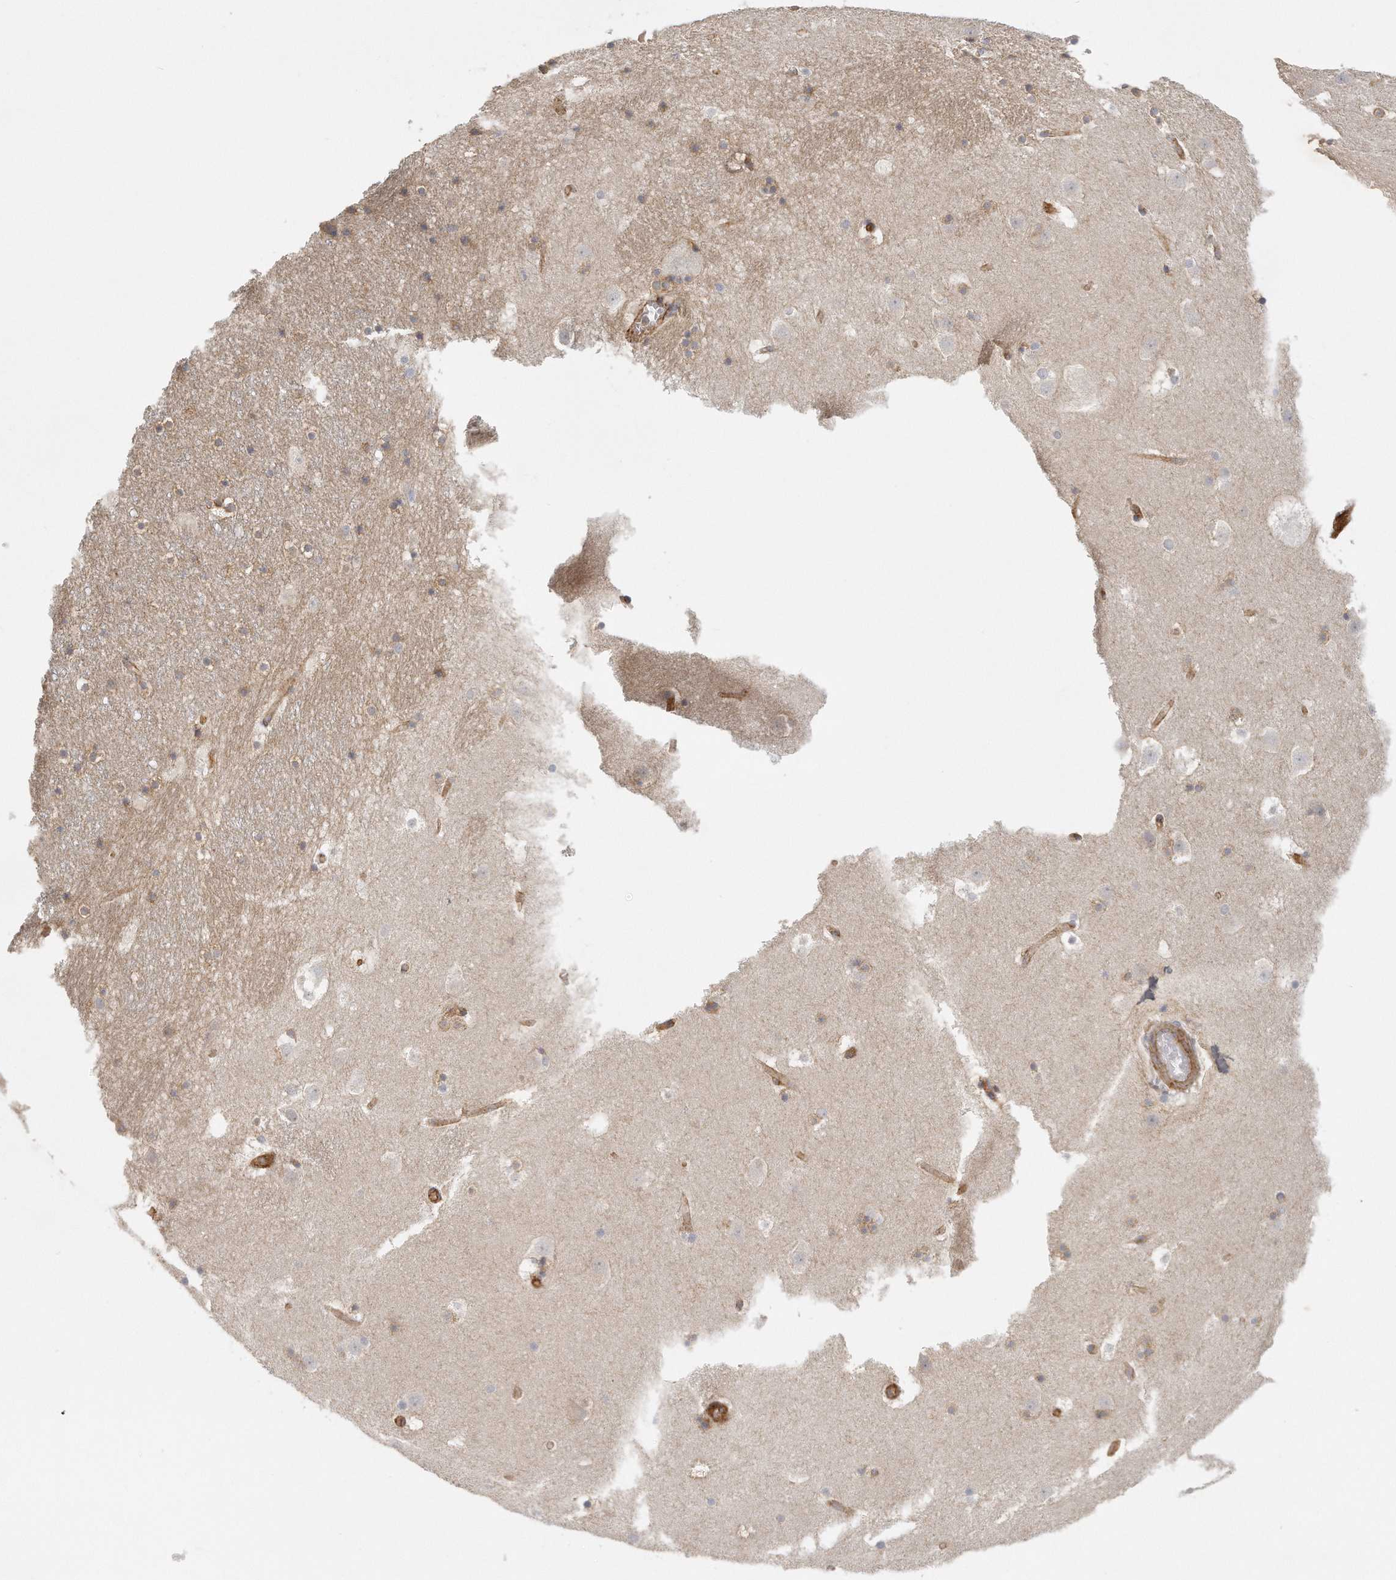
{"staining": {"intensity": "moderate", "quantity": "<25%", "location": "cytoplasmic/membranous"}, "tissue": "caudate", "cell_type": "Glial cells", "image_type": "normal", "snomed": [{"axis": "morphology", "description": "Normal tissue, NOS"}, {"axis": "topography", "description": "Lateral ventricle wall"}], "caption": "Unremarkable caudate was stained to show a protein in brown. There is low levels of moderate cytoplasmic/membranous expression in about <25% of glial cells.", "gene": "MTERF4", "patient": {"sex": "male", "age": 45}}